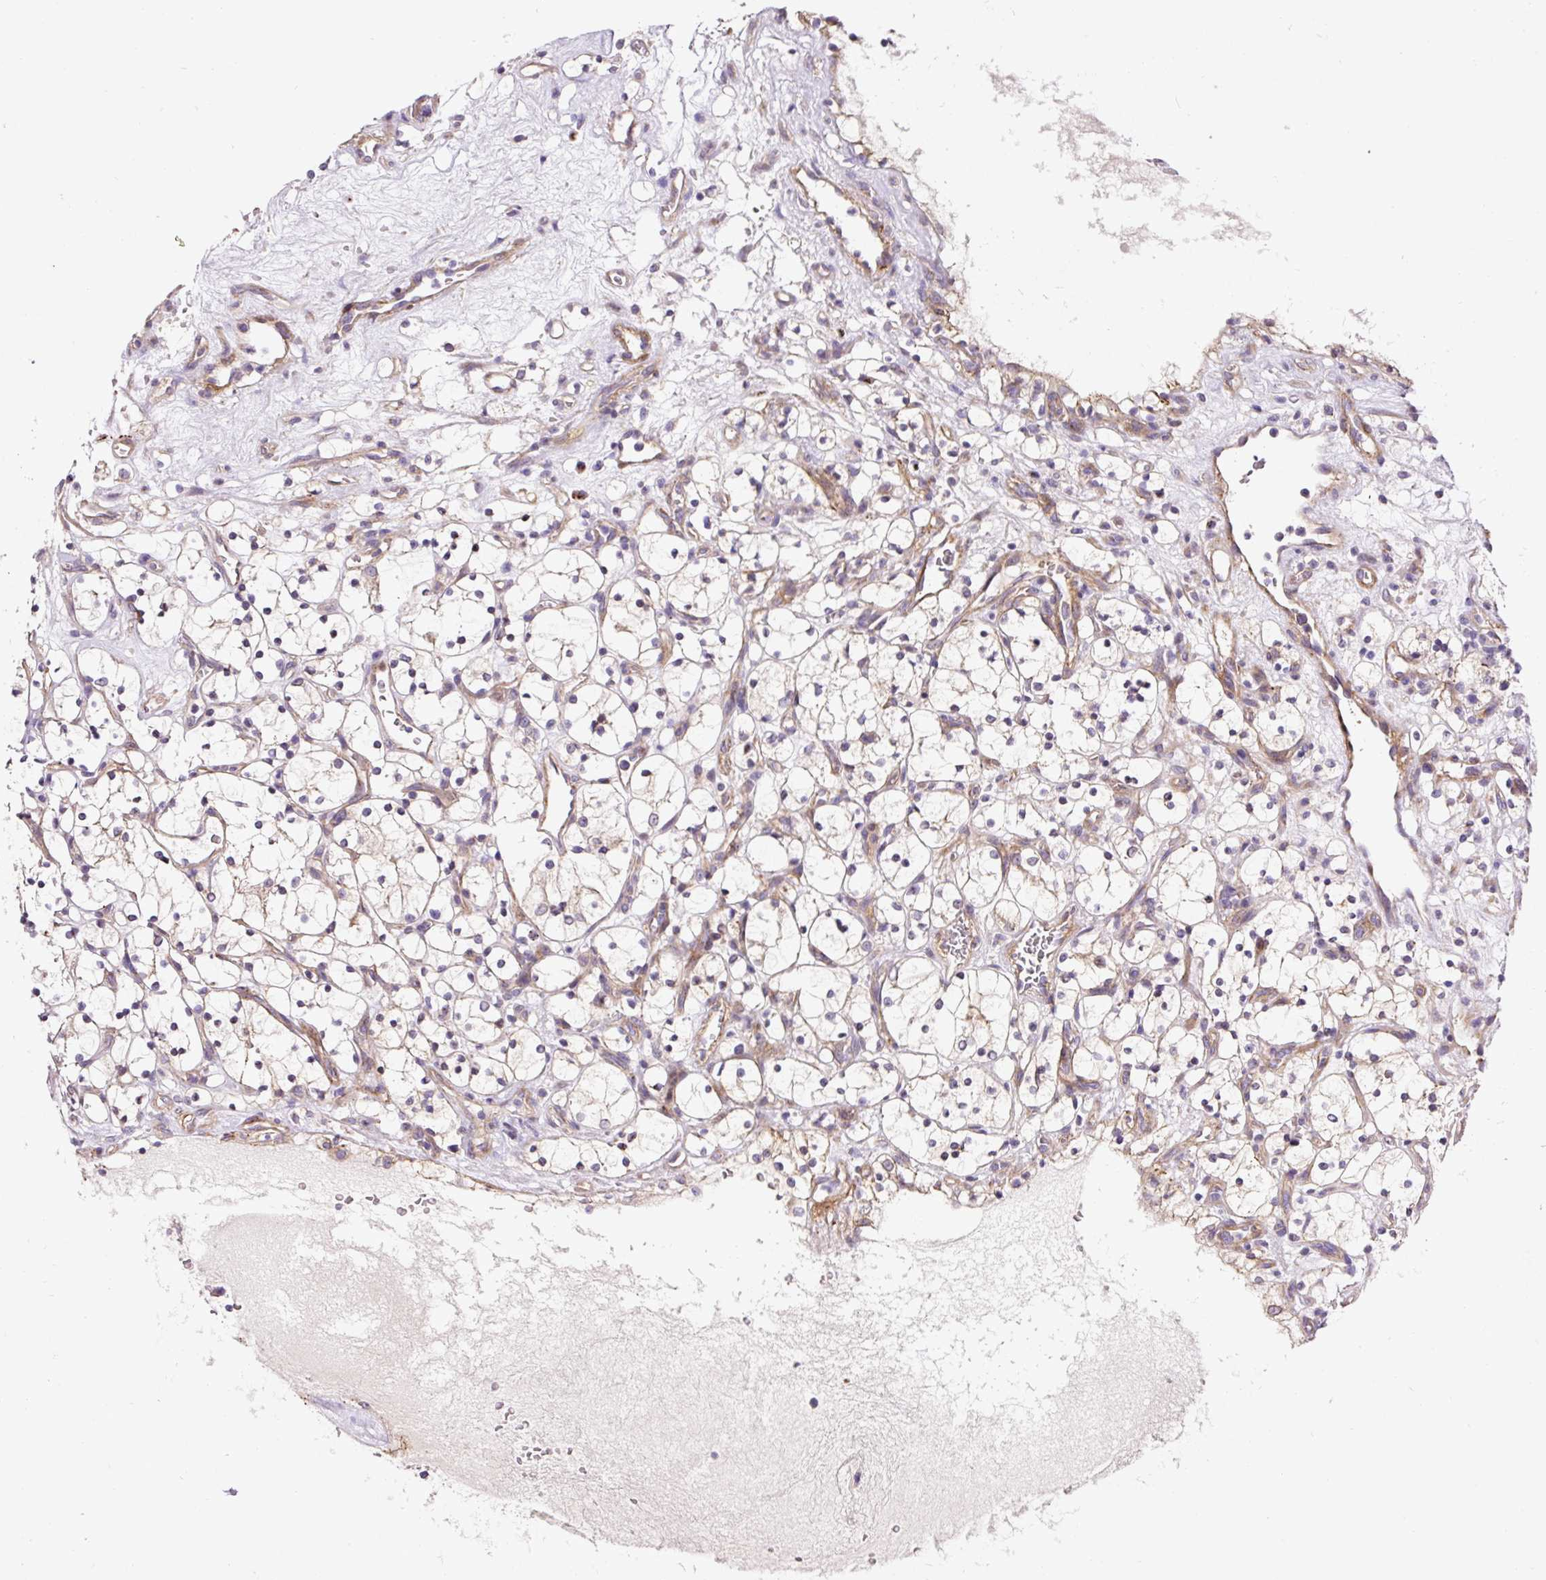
{"staining": {"intensity": "weak", "quantity": "<25%", "location": "cytoplasmic/membranous"}, "tissue": "renal cancer", "cell_type": "Tumor cells", "image_type": "cancer", "snomed": [{"axis": "morphology", "description": "Adenocarcinoma, NOS"}, {"axis": "topography", "description": "Kidney"}], "caption": "Image shows no significant protein staining in tumor cells of renal cancer.", "gene": "RNF170", "patient": {"sex": "female", "age": 69}}